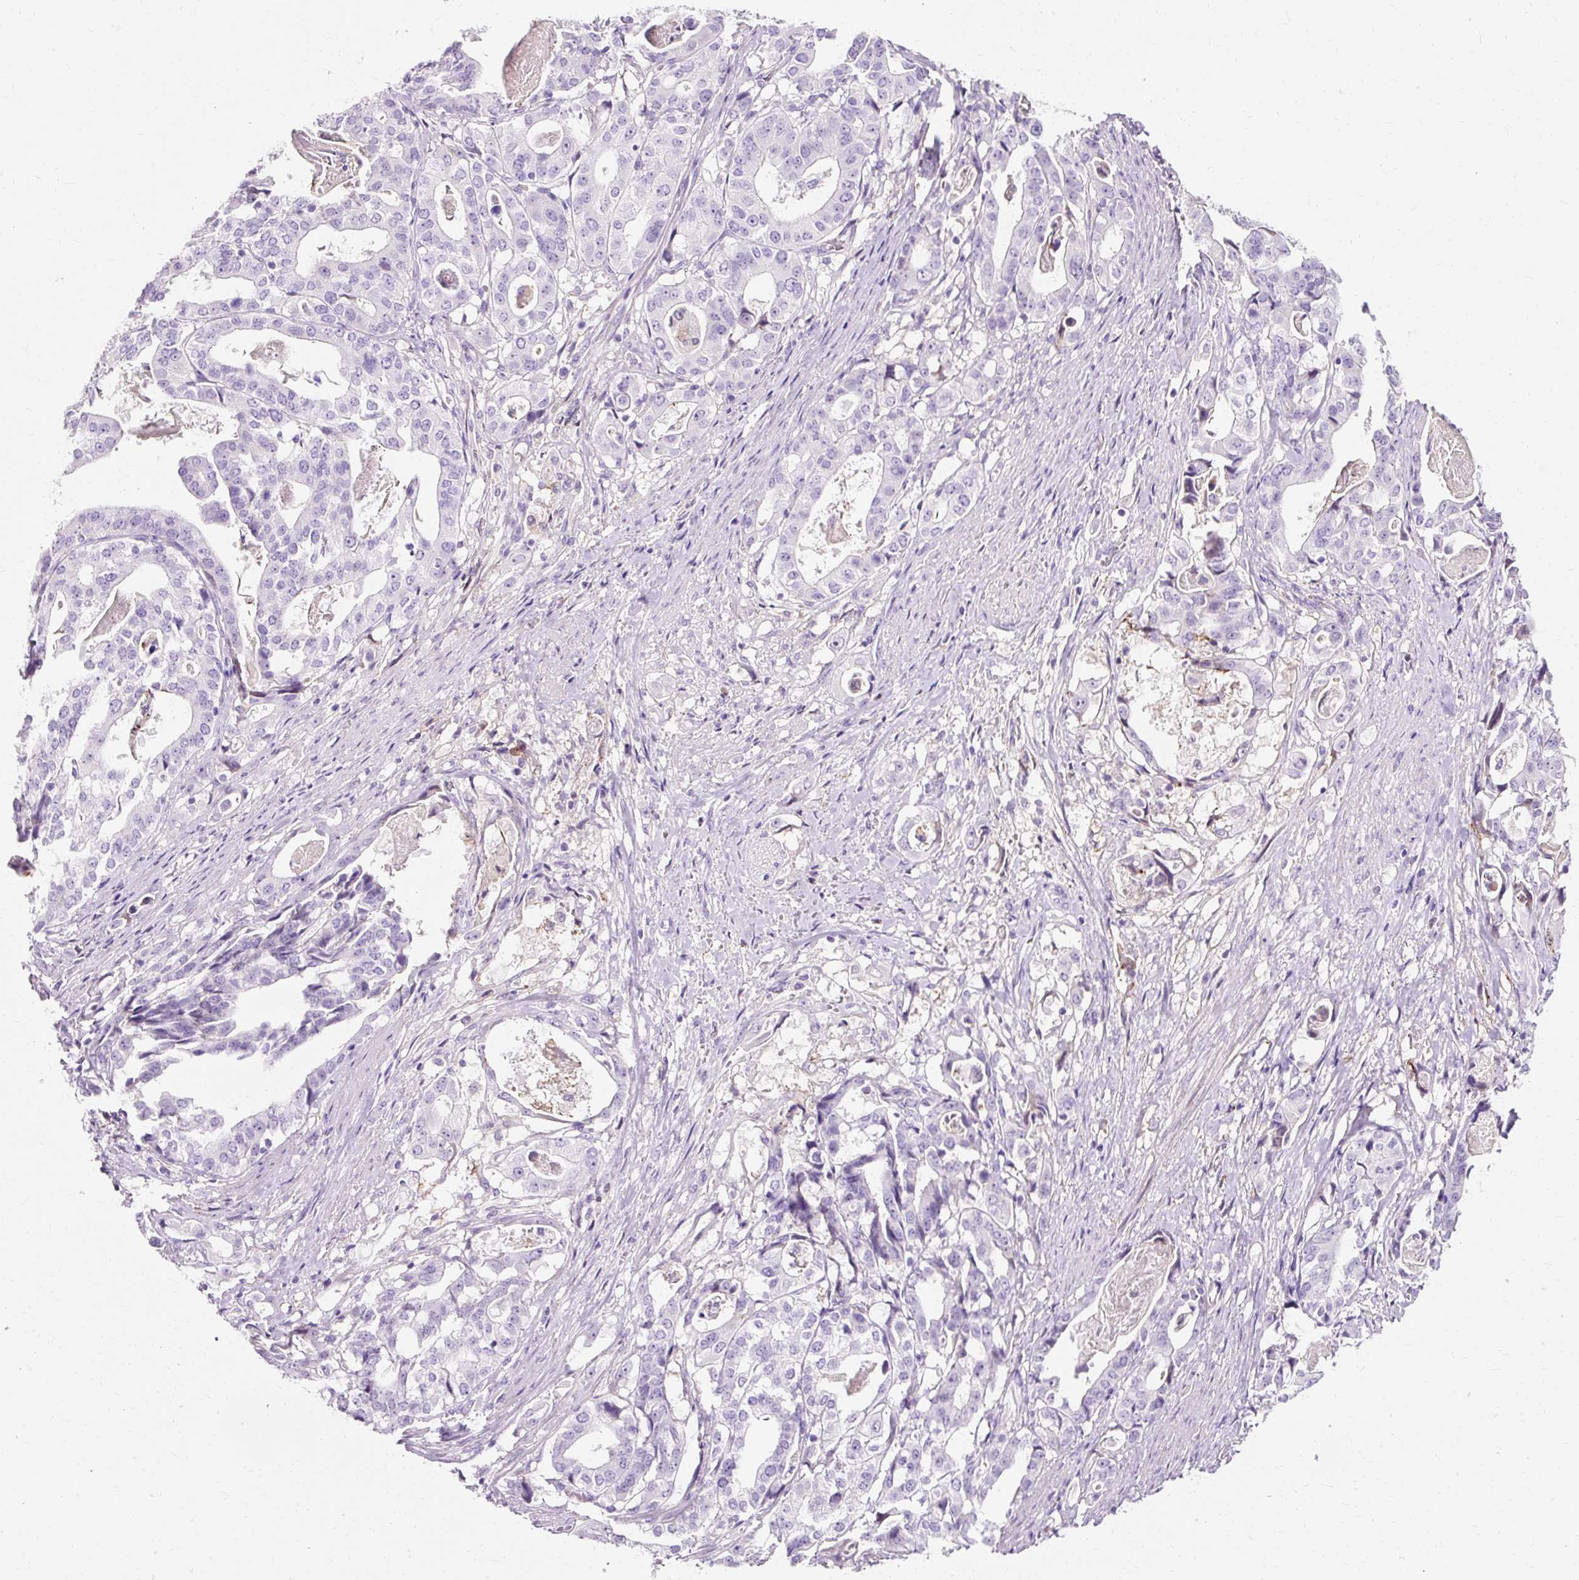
{"staining": {"intensity": "negative", "quantity": "none", "location": "none"}, "tissue": "stomach cancer", "cell_type": "Tumor cells", "image_type": "cancer", "snomed": [{"axis": "morphology", "description": "Adenocarcinoma, NOS"}, {"axis": "topography", "description": "Stomach"}], "caption": "Human stomach cancer (adenocarcinoma) stained for a protein using immunohistochemistry reveals no staining in tumor cells.", "gene": "CLDN25", "patient": {"sex": "male", "age": 48}}